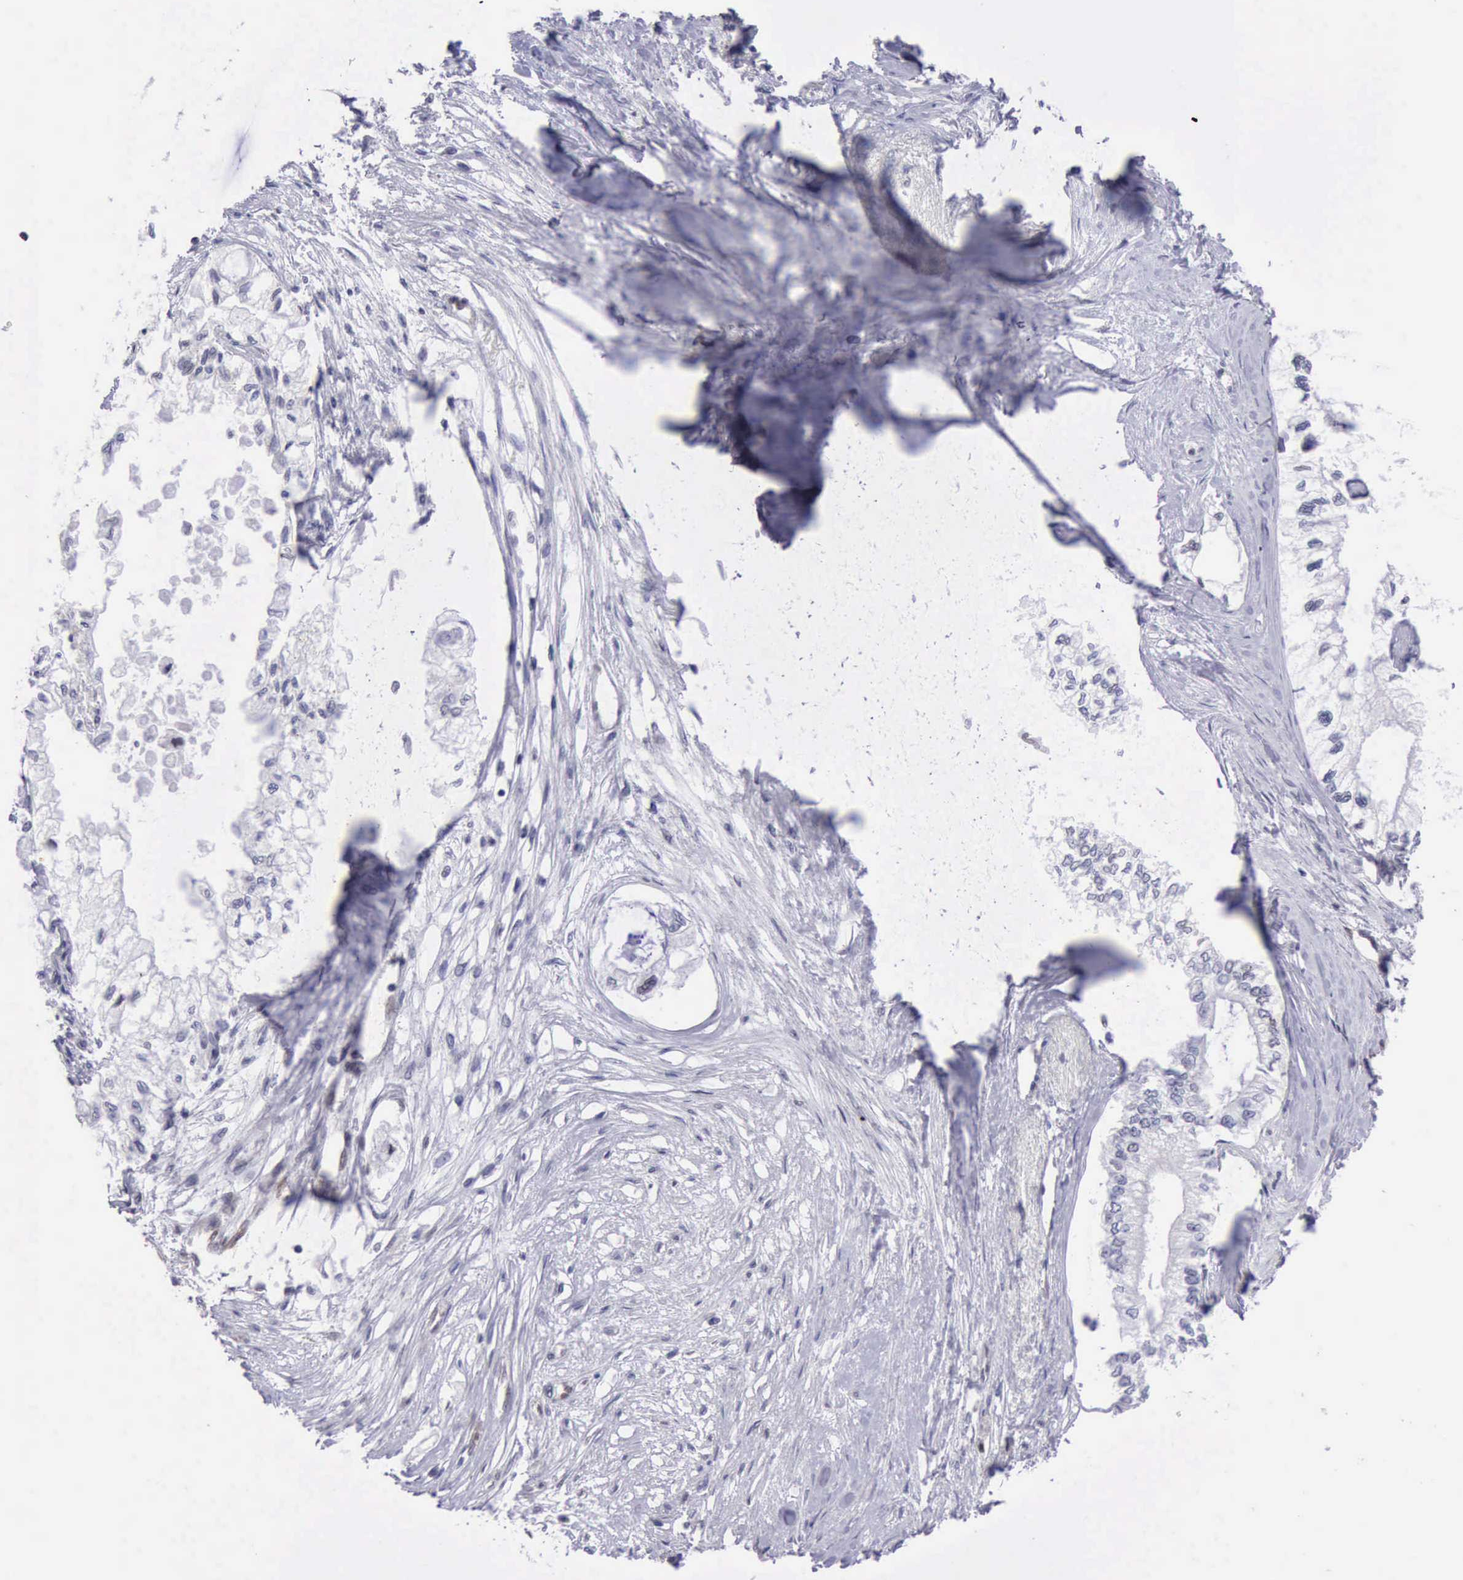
{"staining": {"intensity": "weak", "quantity": "<25%", "location": "nuclear"}, "tissue": "pancreatic cancer", "cell_type": "Tumor cells", "image_type": "cancer", "snomed": [{"axis": "morphology", "description": "Adenocarcinoma, NOS"}, {"axis": "topography", "description": "Pancreas"}], "caption": "An IHC photomicrograph of pancreatic cancer (adenocarcinoma) is shown. There is no staining in tumor cells of pancreatic cancer (adenocarcinoma). The staining is performed using DAB (3,3'-diaminobenzidine) brown chromogen with nuclei counter-stained in using hematoxylin.", "gene": "ERCC4", "patient": {"sex": "male", "age": 79}}